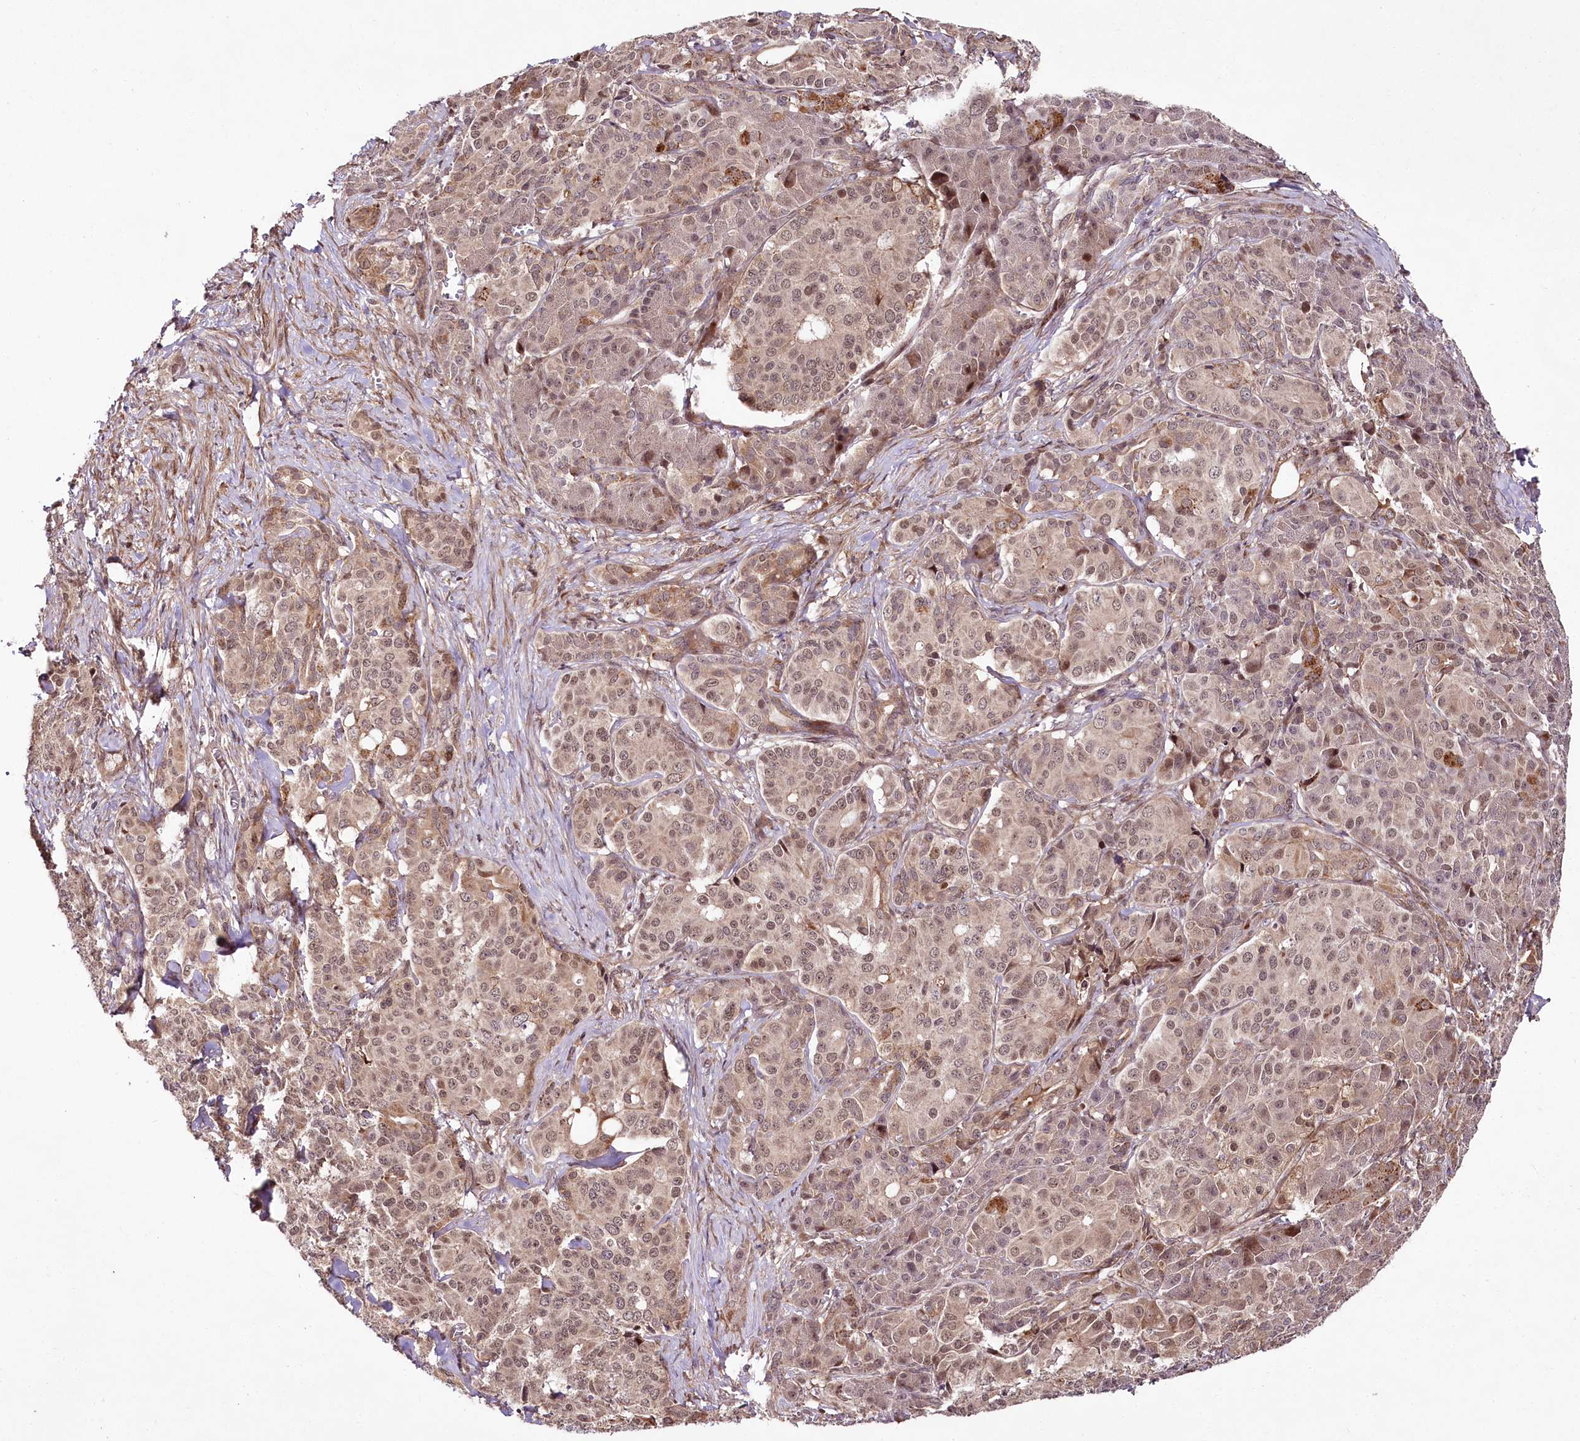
{"staining": {"intensity": "moderate", "quantity": "25%-75%", "location": "cytoplasmic/membranous,nuclear"}, "tissue": "pancreatic cancer", "cell_type": "Tumor cells", "image_type": "cancer", "snomed": [{"axis": "morphology", "description": "Adenocarcinoma, NOS"}, {"axis": "topography", "description": "Pancreas"}], "caption": "High-magnification brightfield microscopy of pancreatic cancer (adenocarcinoma) stained with DAB (brown) and counterstained with hematoxylin (blue). tumor cells exhibit moderate cytoplasmic/membranous and nuclear expression is present in about25%-75% of cells.", "gene": "PHLDB1", "patient": {"sex": "female", "age": 74}}